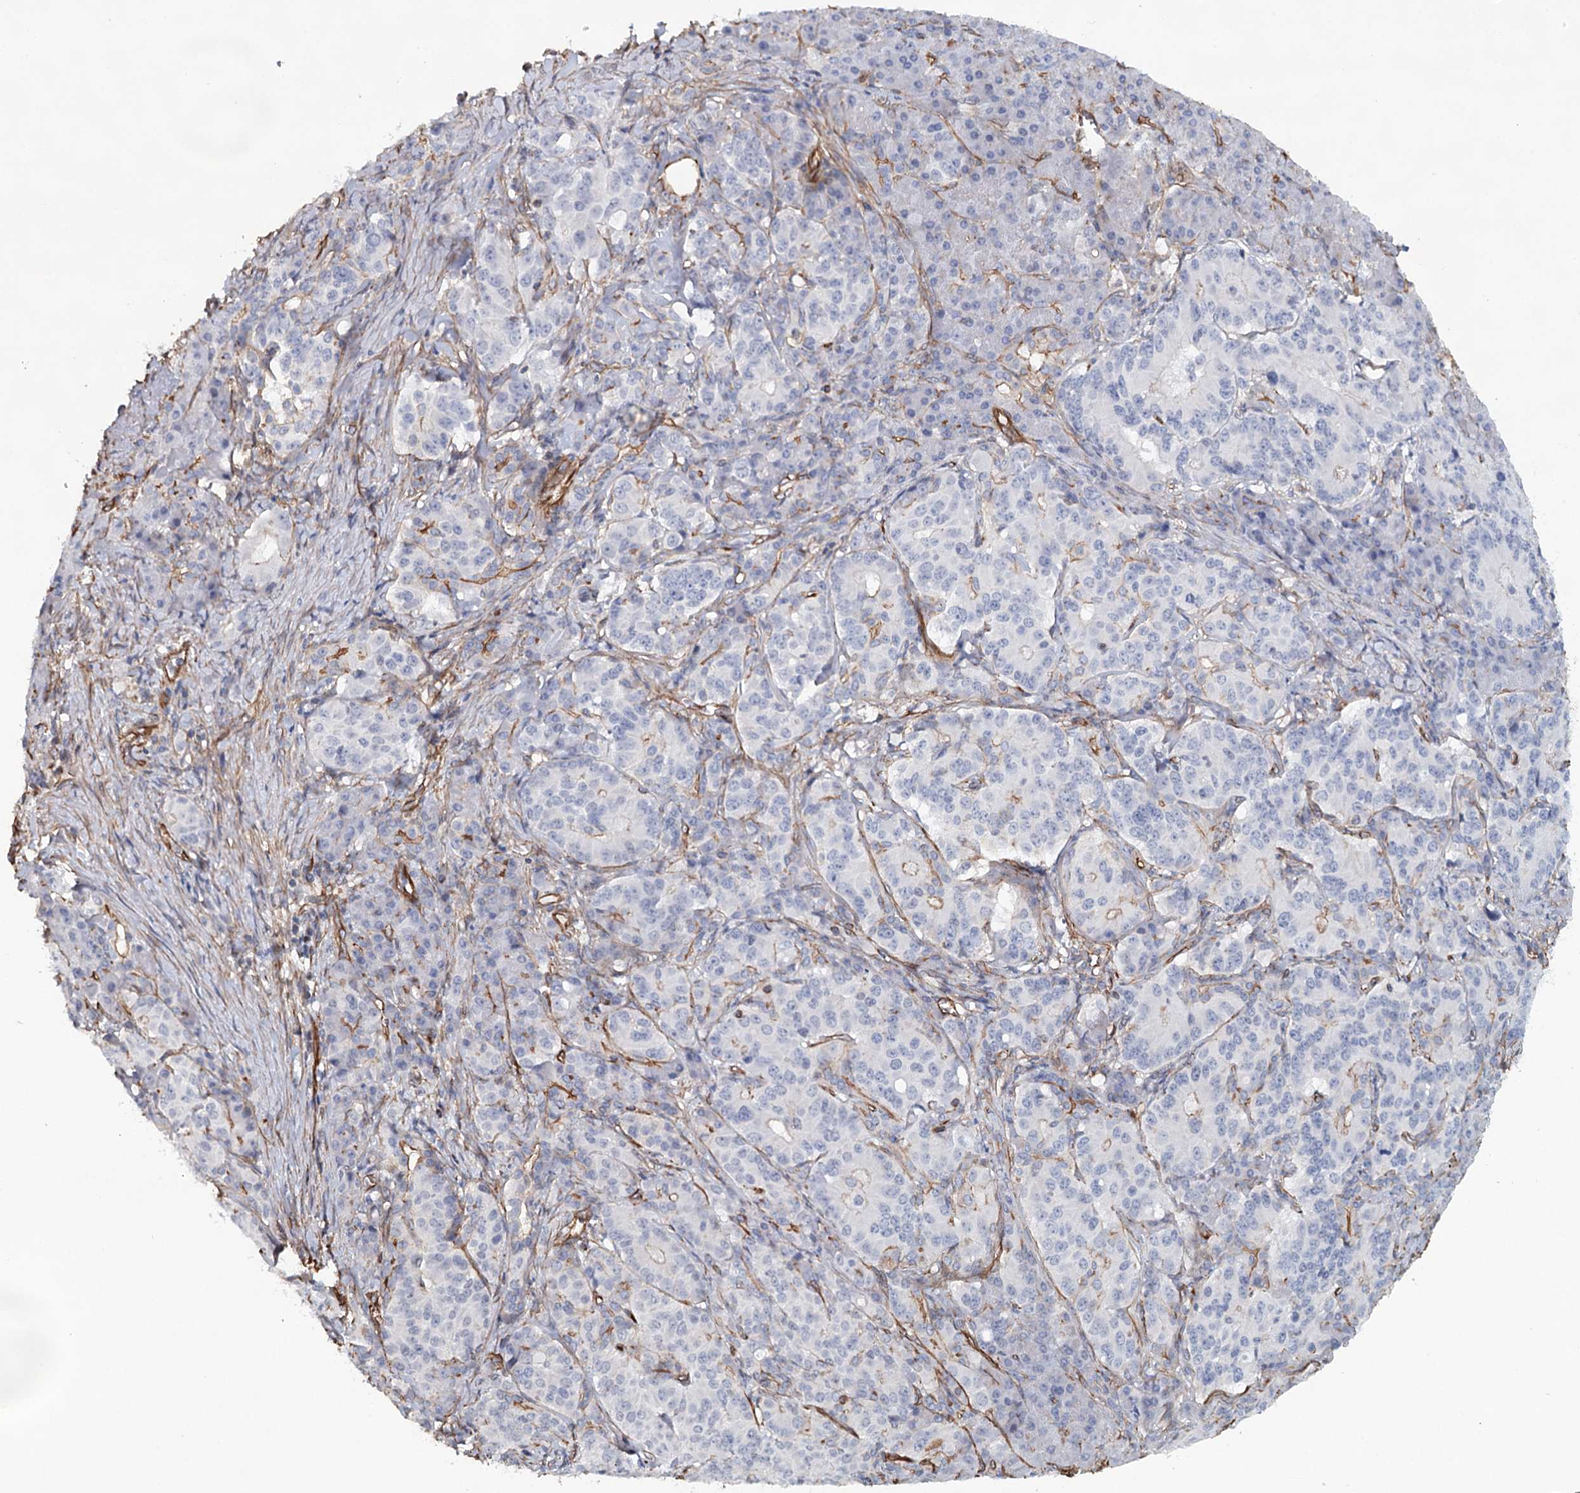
{"staining": {"intensity": "negative", "quantity": "none", "location": "none"}, "tissue": "pancreatic cancer", "cell_type": "Tumor cells", "image_type": "cancer", "snomed": [{"axis": "morphology", "description": "Adenocarcinoma, NOS"}, {"axis": "topography", "description": "Pancreas"}], "caption": "This is an IHC micrograph of adenocarcinoma (pancreatic). There is no staining in tumor cells.", "gene": "SYNPO", "patient": {"sex": "female", "age": 74}}